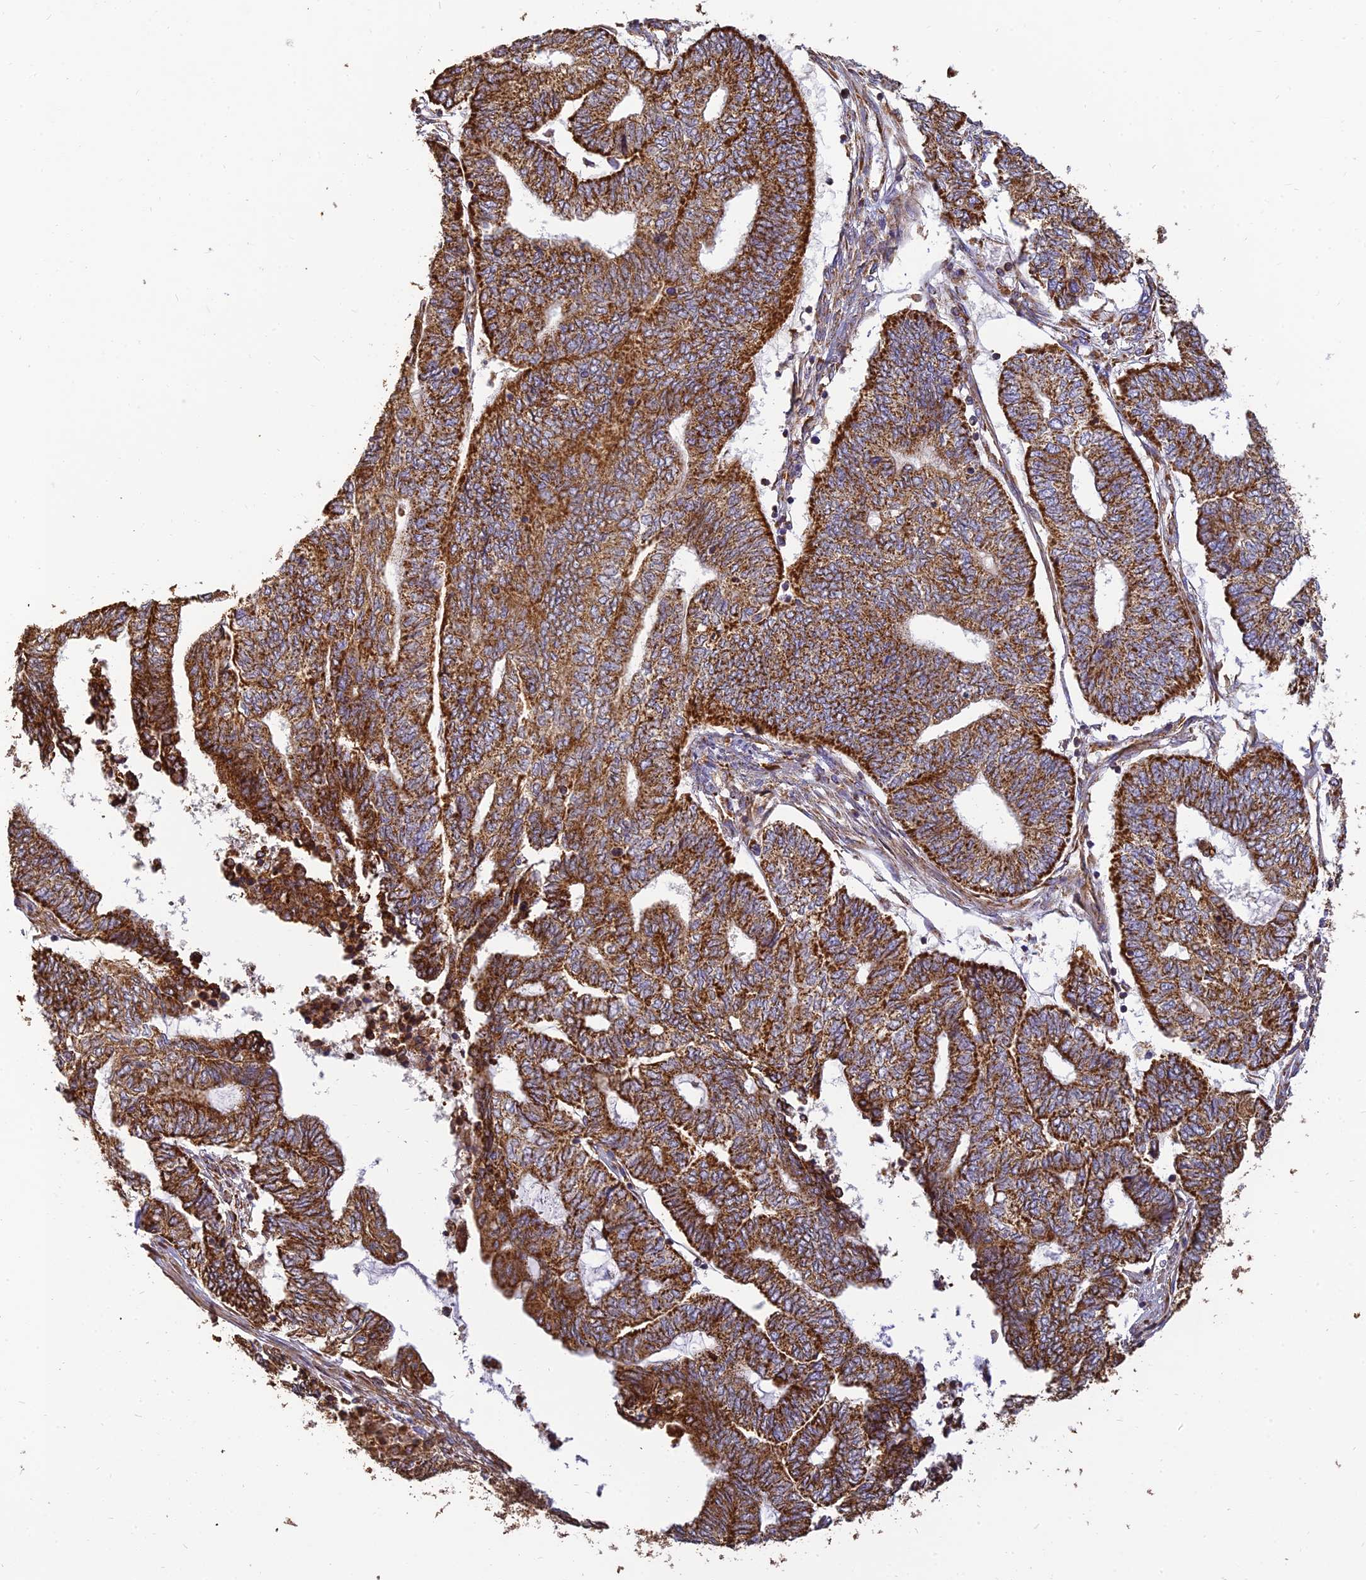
{"staining": {"intensity": "strong", "quantity": ">75%", "location": "cytoplasmic/membranous"}, "tissue": "endometrial cancer", "cell_type": "Tumor cells", "image_type": "cancer", "snomed": [{"axis": "morphology", "description": "Adenocarcinoma, NOS"}, {"axis": "topography", "description": "Uterus"}, {"axis": "topography", "description": "Endometrium"}], "caption": "Immunohistochemical staining of human endometrial cancer demonstrates high levels of strong cytoplasmic/membranous expression in about >75% of tumor cells. The staining is performed using DAB (3,3'-diaminobenzidine) brown chromogen to label protein expression. The nuclei are counter-stained blue using hematoxylin.", "gene": "THUMPD2", "patient": {"sex": "female", "age": 70}}